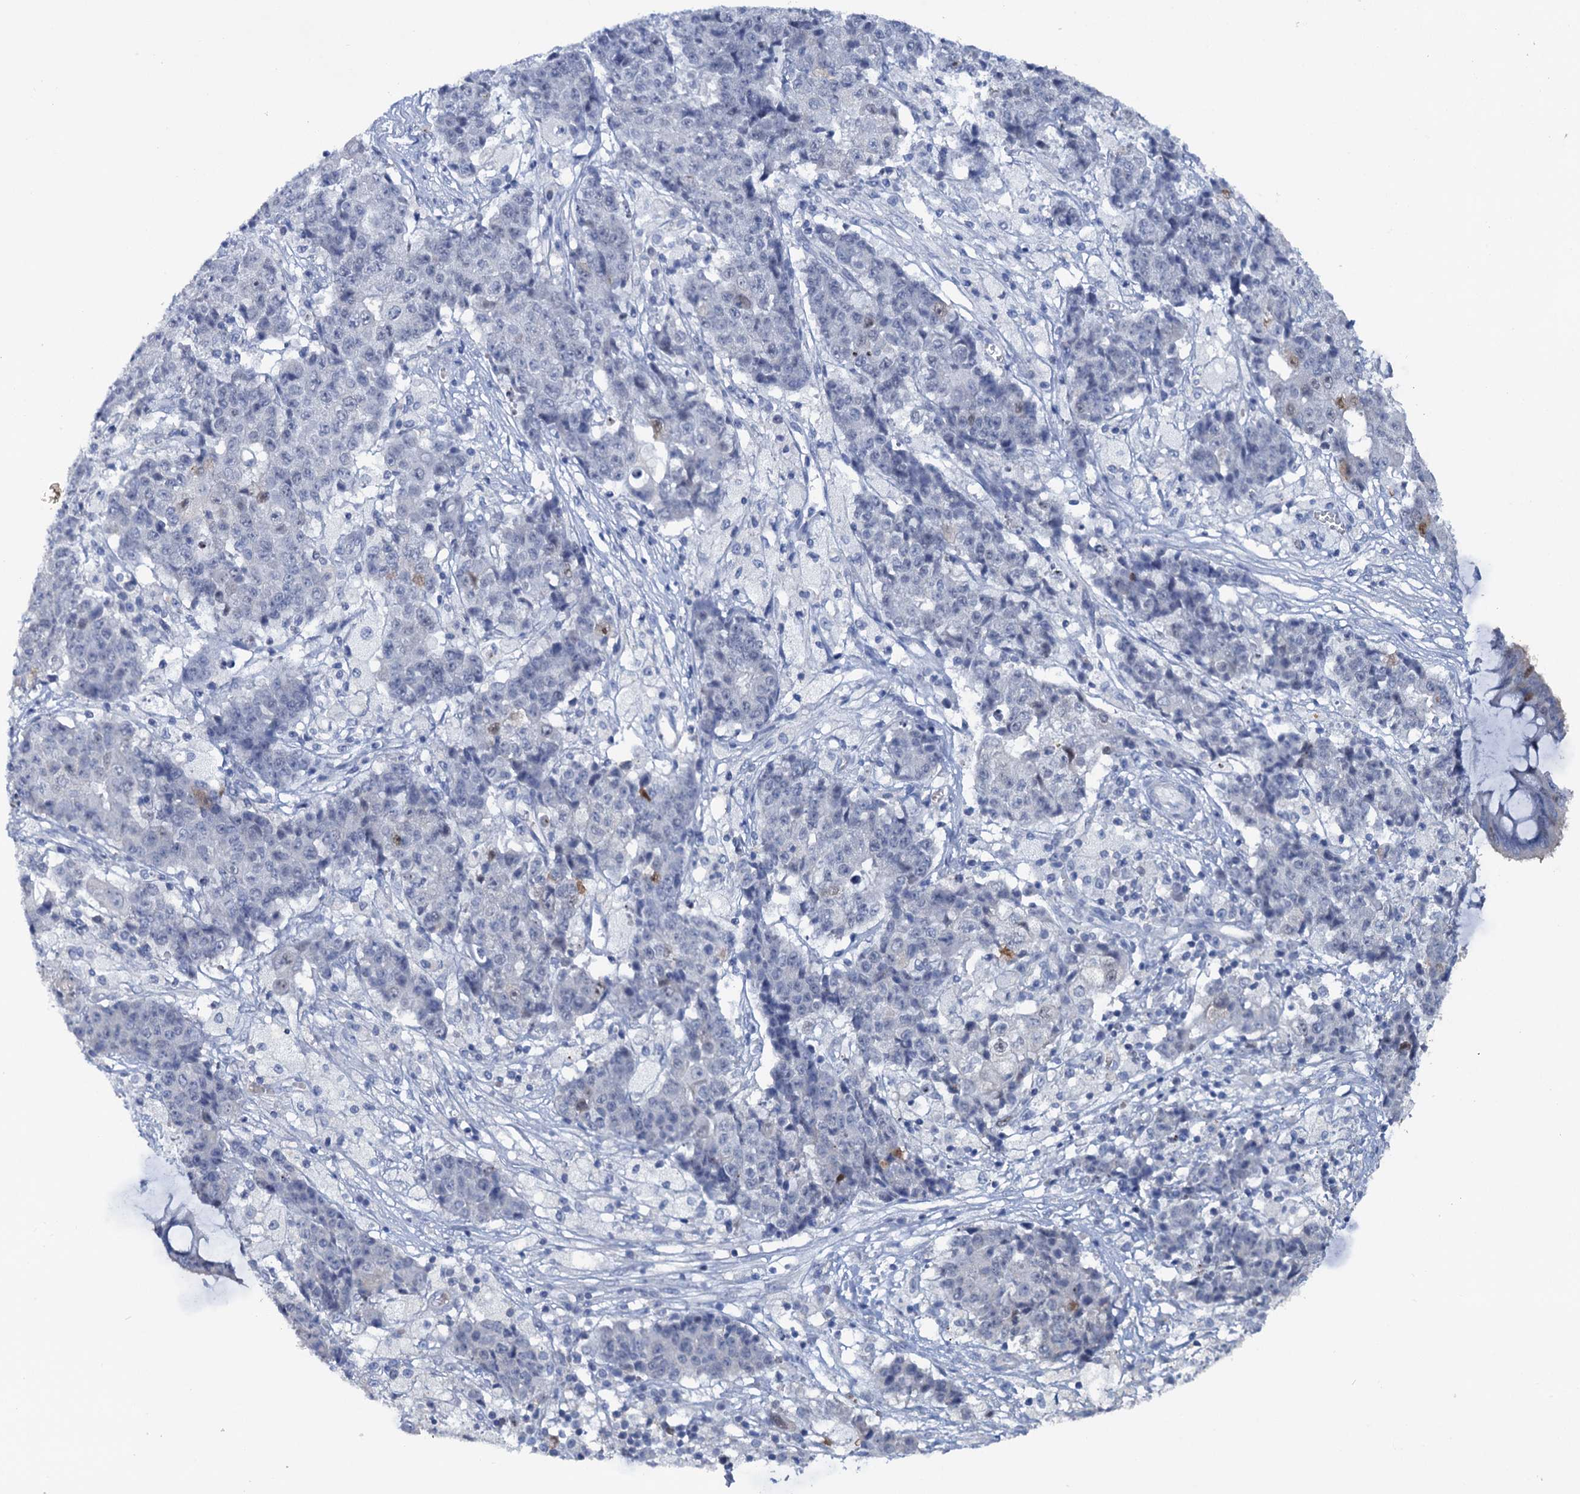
{"staining": {"intensity": "negative", "quantity": "none", "location": "none"}, "tissue": "ovarian cancer", "cell_type": "Tumor cells", "image_type": "cancer", "snomed": [{"axis": "morphology", "description": "Carcinoma, endometroid"}, {"axis": "topography", "description": "Ovary"}], "caption": "Immunohistochemical staining of ovarian endometroid carcinoma shows no significant positivity in tumor cells. Brightfield microscopy of IHC stained with DAB (3,3'-diaminobenzidine) (brown) and hematoxylin (blue), captured at high magnification.", "gene": "FAM111B", "patient": {"sex": "female", "age": 42}}